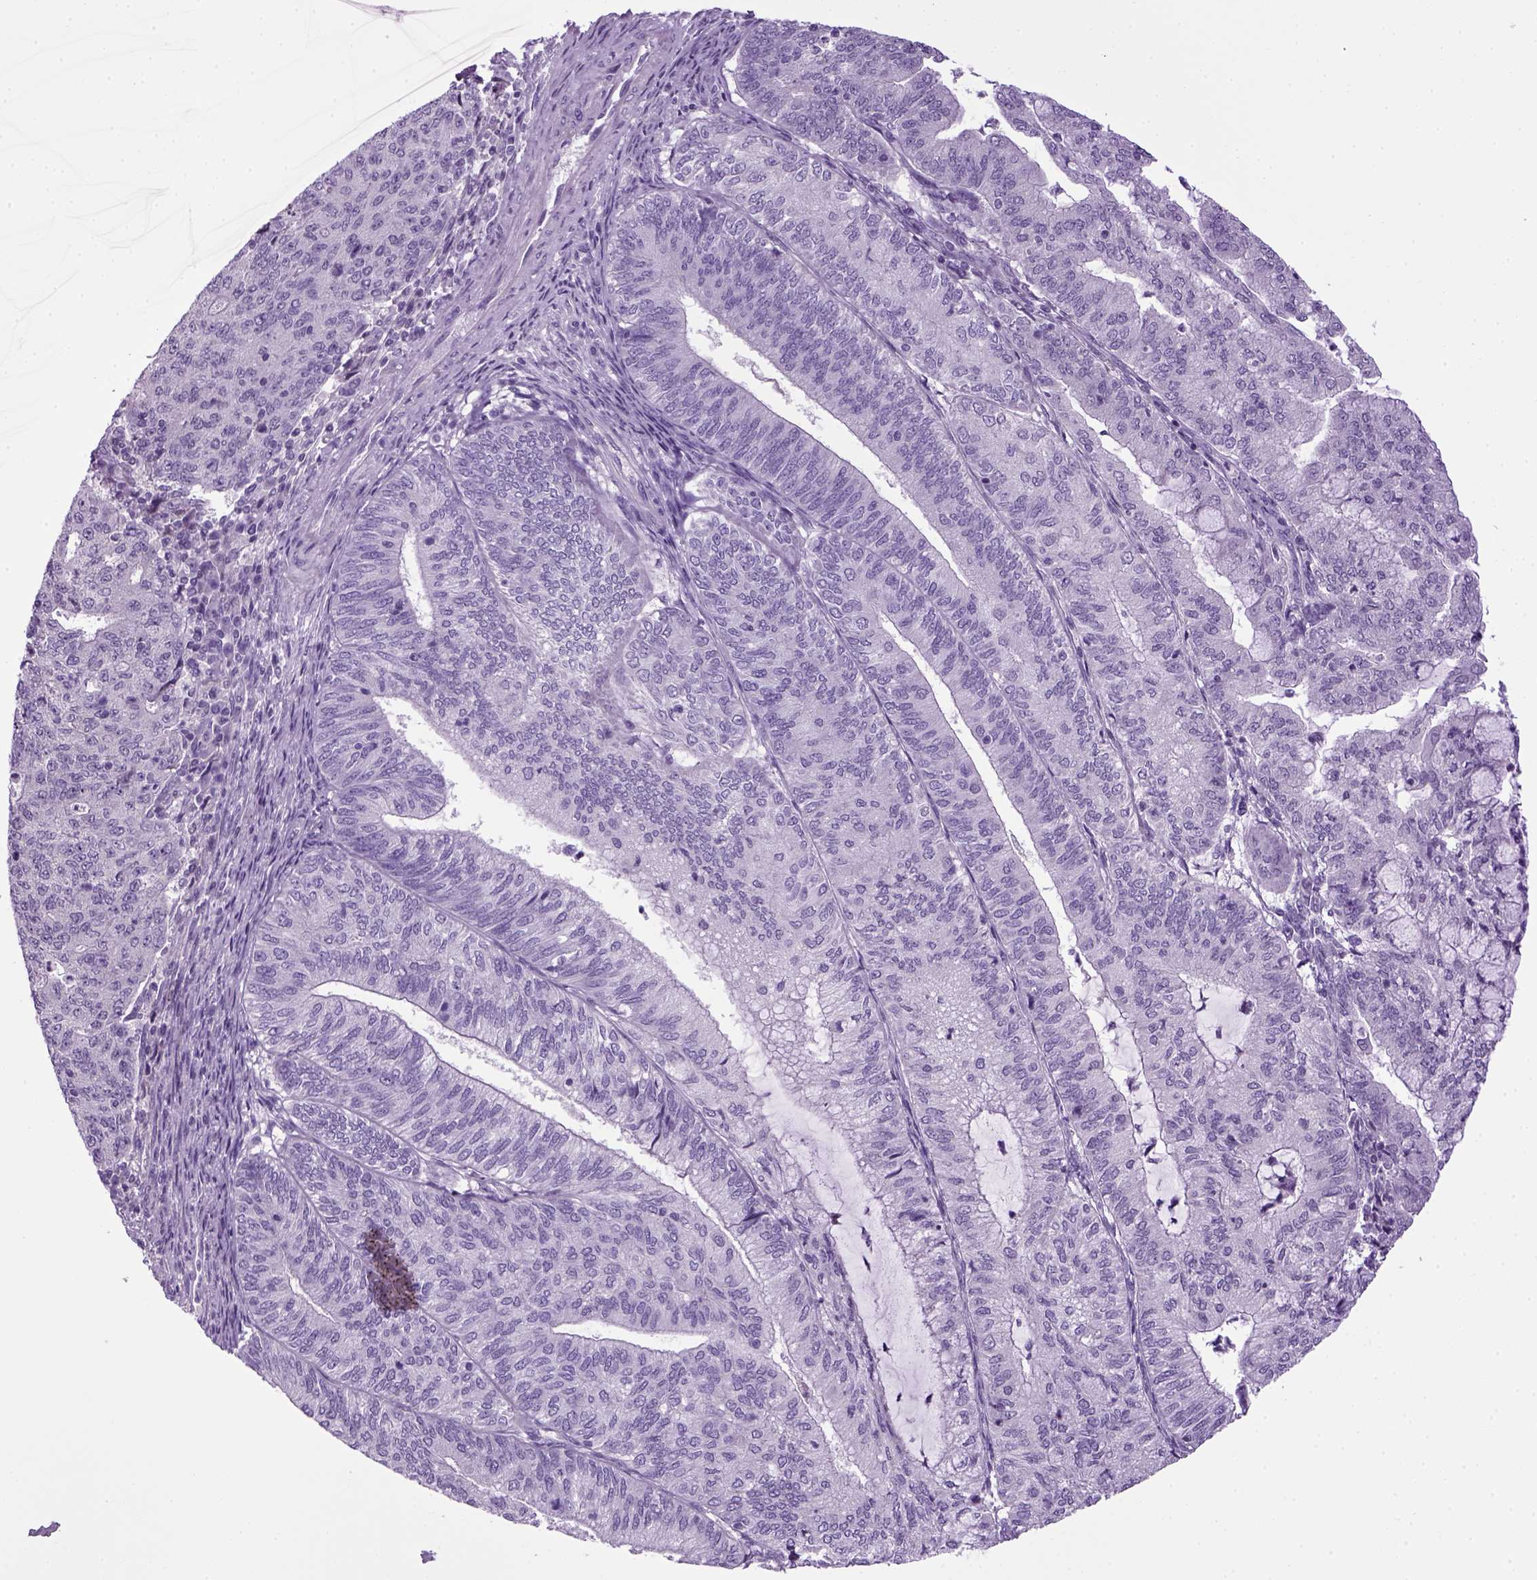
{"staining": {"intensity": "negative", "quantity": "none", "location": "none"}, "tissue": "endometrial cancer", "cell_type": "Tumor cells", "image_type": "cancer", "snomed": [{"axis": "morphology", "description": "Adenocarcinoma, NOS"}, {"axis": "topography", "description": "Endometrium"}], "caption": "IHC micrograph of human endometrial cancer stained for a protein (brown), which exhibits no positivity in tumor cells.", "gene": "HMCN2", "patient": {"sex": "female", "age": 82}}